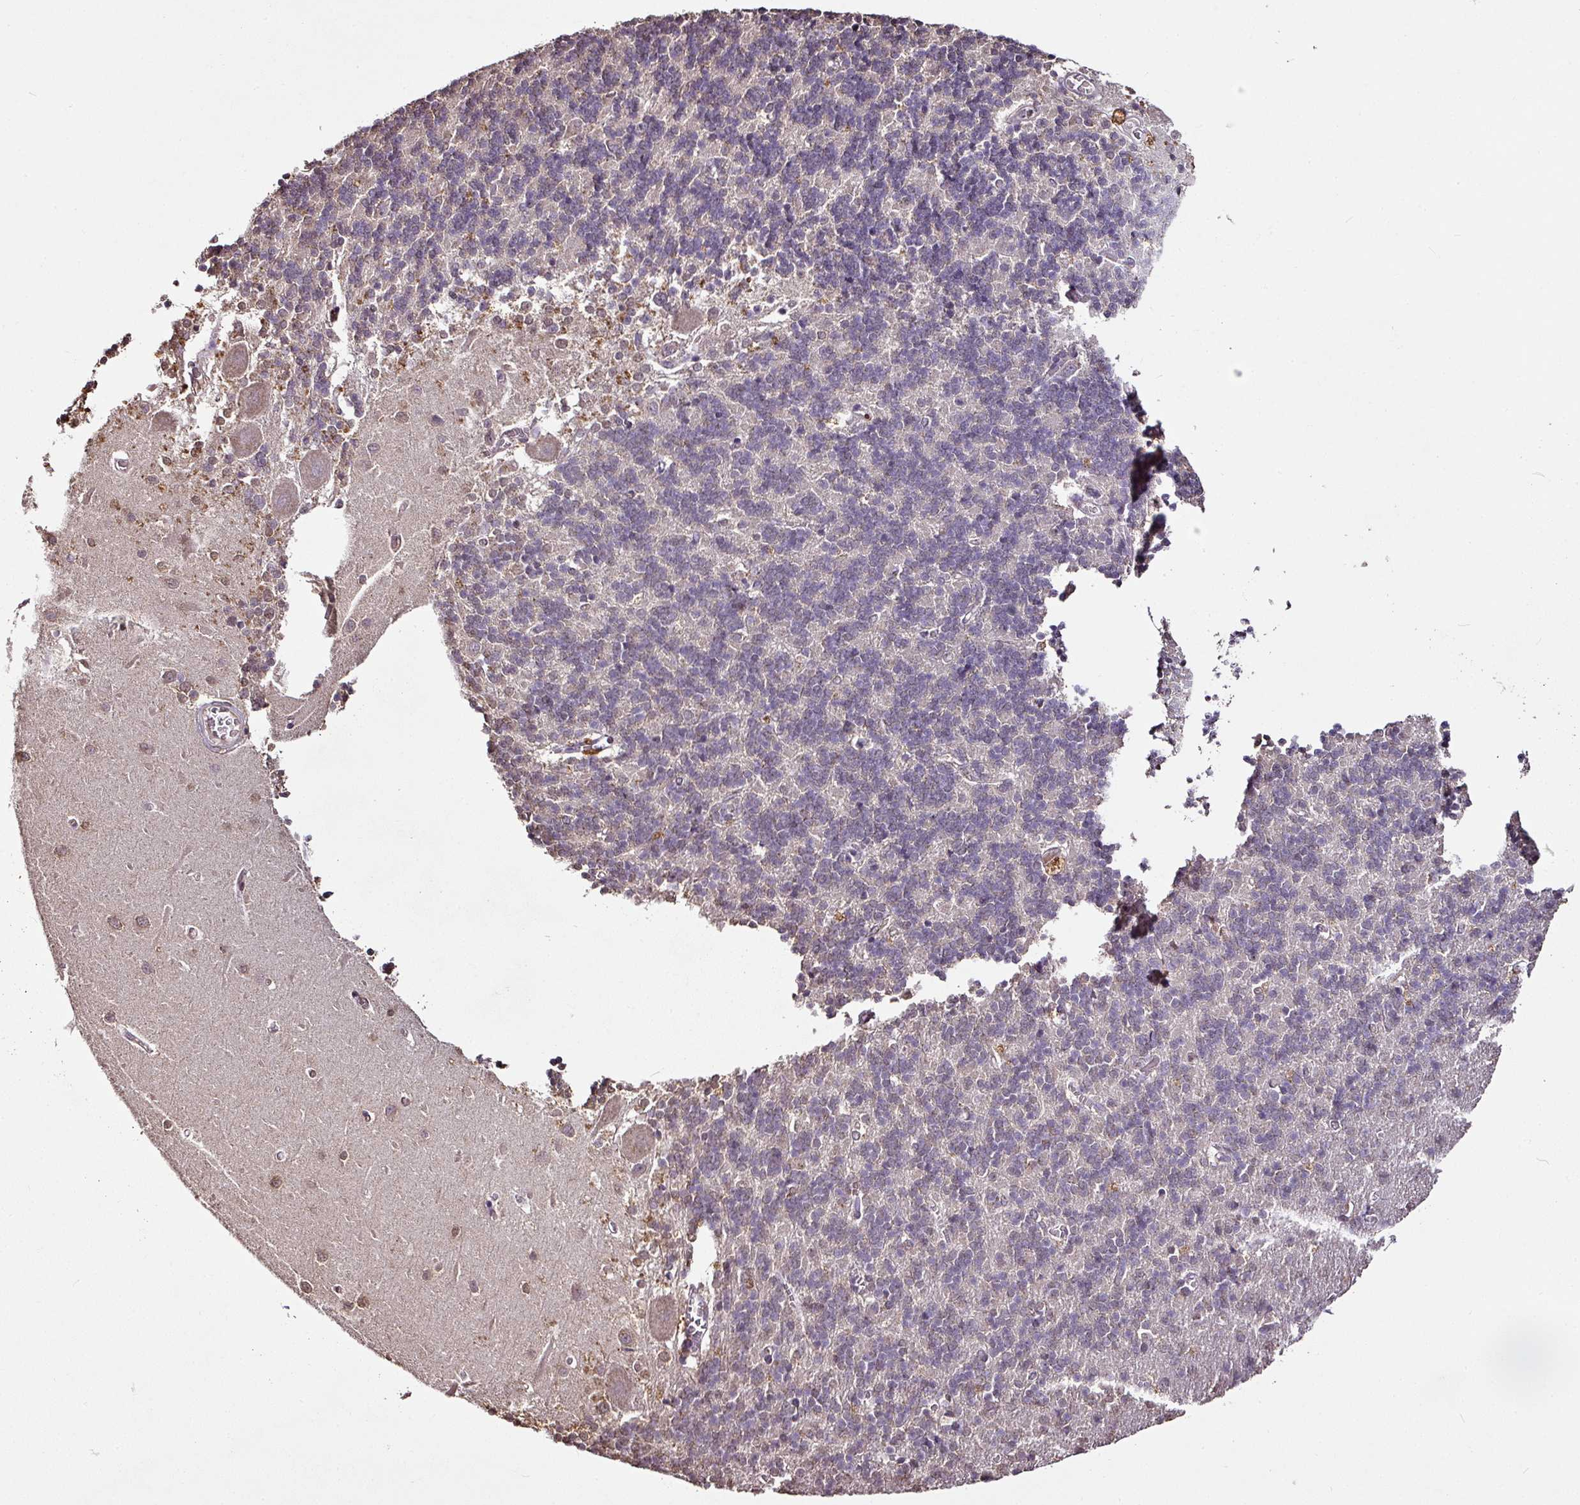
{"staining": {"intensity": "weak", "quantity": "<25%", "location": "cytoplasmic/membranous"}, "tissue": "cerebellum", "cell_type": "Cells in granular layer", "image_type": "normal", "snomed": [{"axis": "morphology", "description": "Normal tissue, NOS"}, {"axis": "topography", "description": "Cerebellum"}], "caption": "This image is of normal cerebellum stained with IHC to label a protein in brown with the nuclei are counter-stained blue. There is no staining in cells in granular layer.", "gene": "RPL38", "patient": {"sex": "male", "age": 37}}